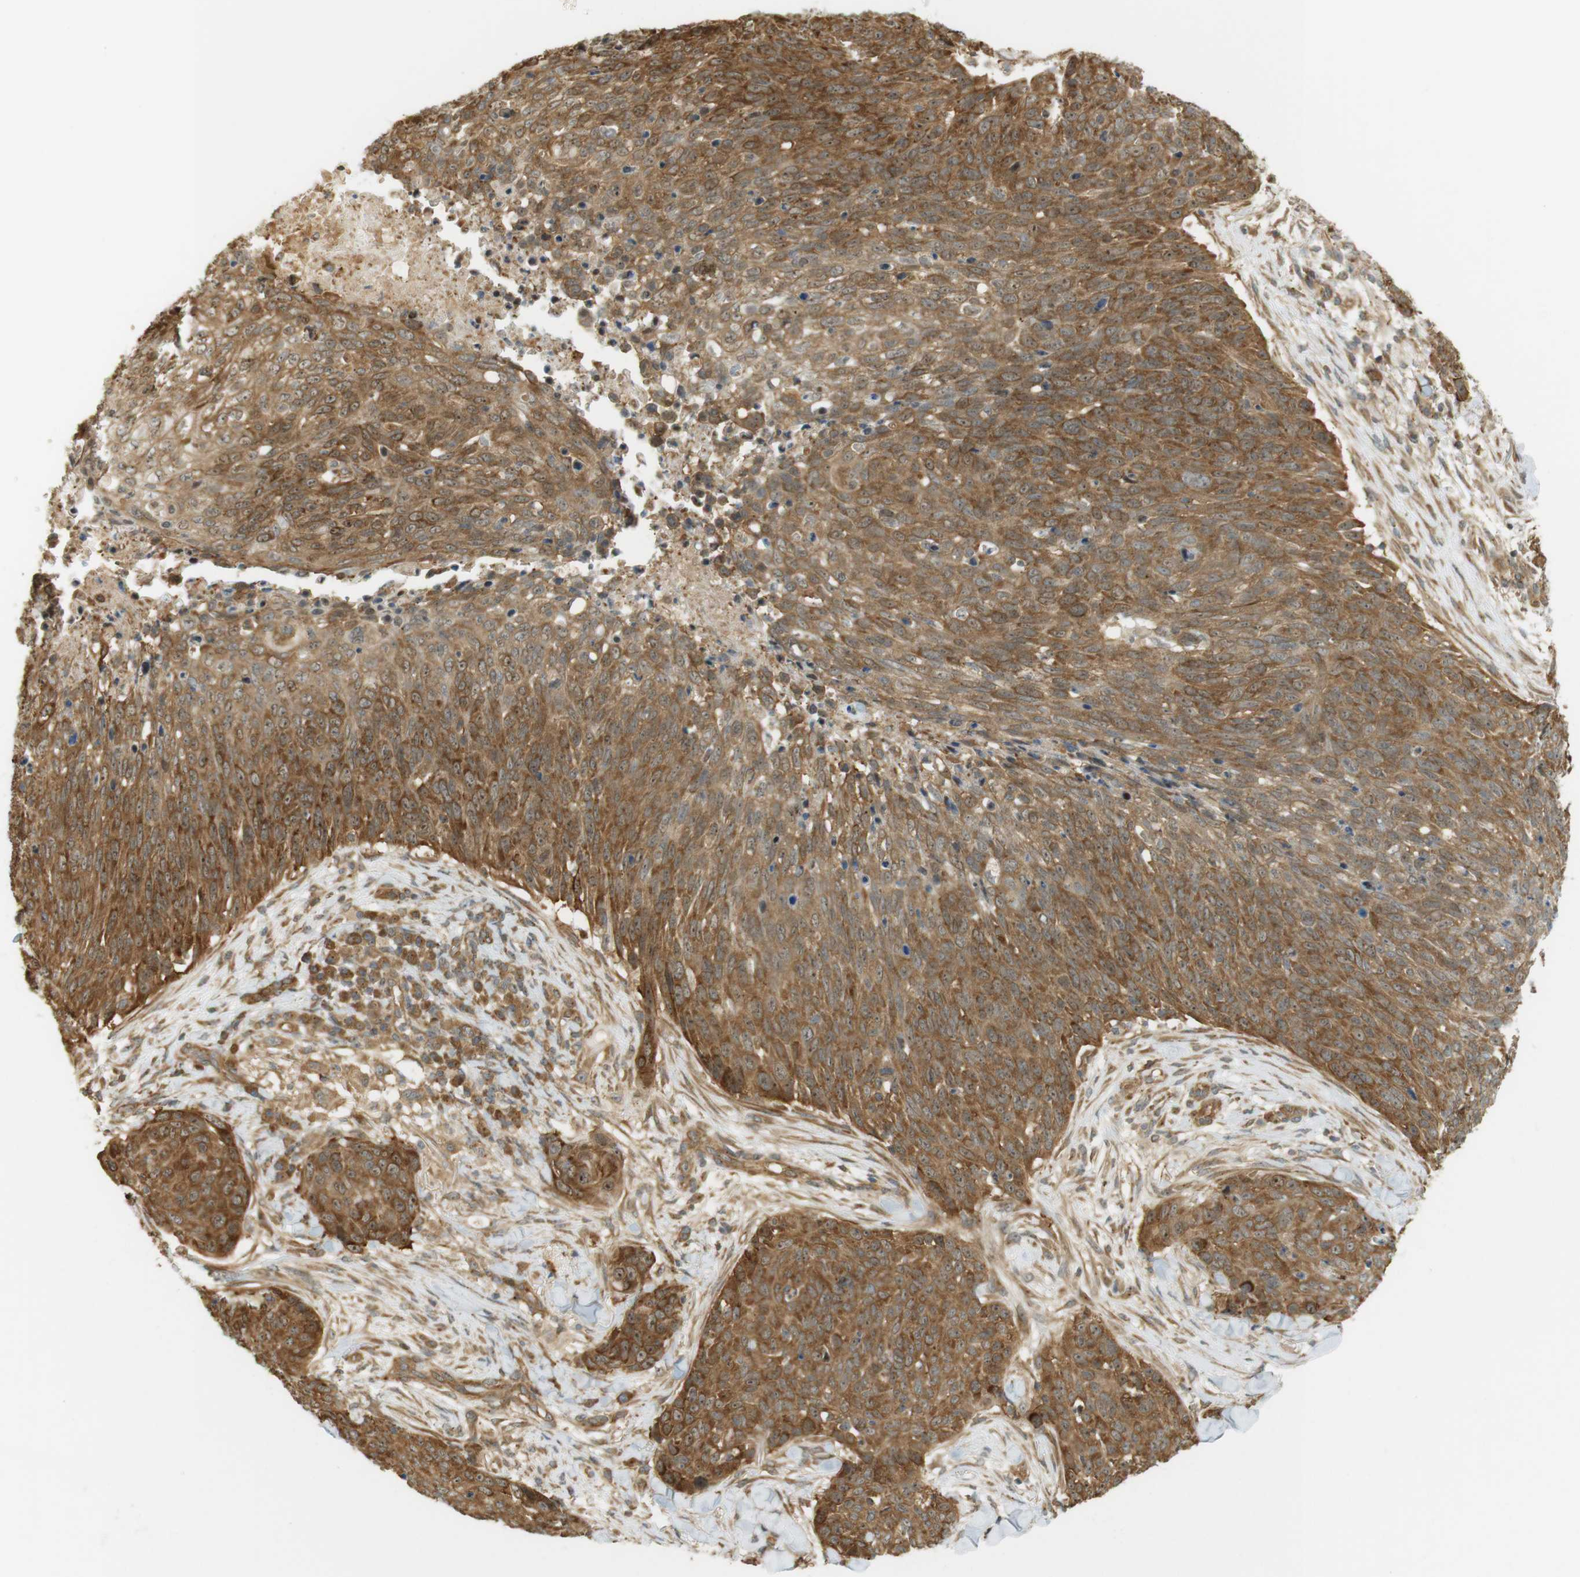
{"staining": {"intensity": "moderate", "quantity": ">75%", "location": "cytoplasmic/membranous,nuclear"}, "tissue": "skin cancer", "cell_type": "Tumor cells", "image_type": "cancer", "snomed": [{"axis": "morphology", "description": "Squamous cell carcinoma in situ, NOS"}, {"axis": "morphology", "description": "Squamous cell carcinoma, NOS"}, {"axis": "topography", "description": "Skin"}], "caption": "This photomicrograph exhibits immunohistochemistry (IHC) staining of human skin squamous cell carcinoma, with medium moderate cytoplasmic/membranous and nuclear positivity in approximately >75% of tumor cells.", "gene": "PA2G4", "patient": {"sex": "male", "age": 93}}